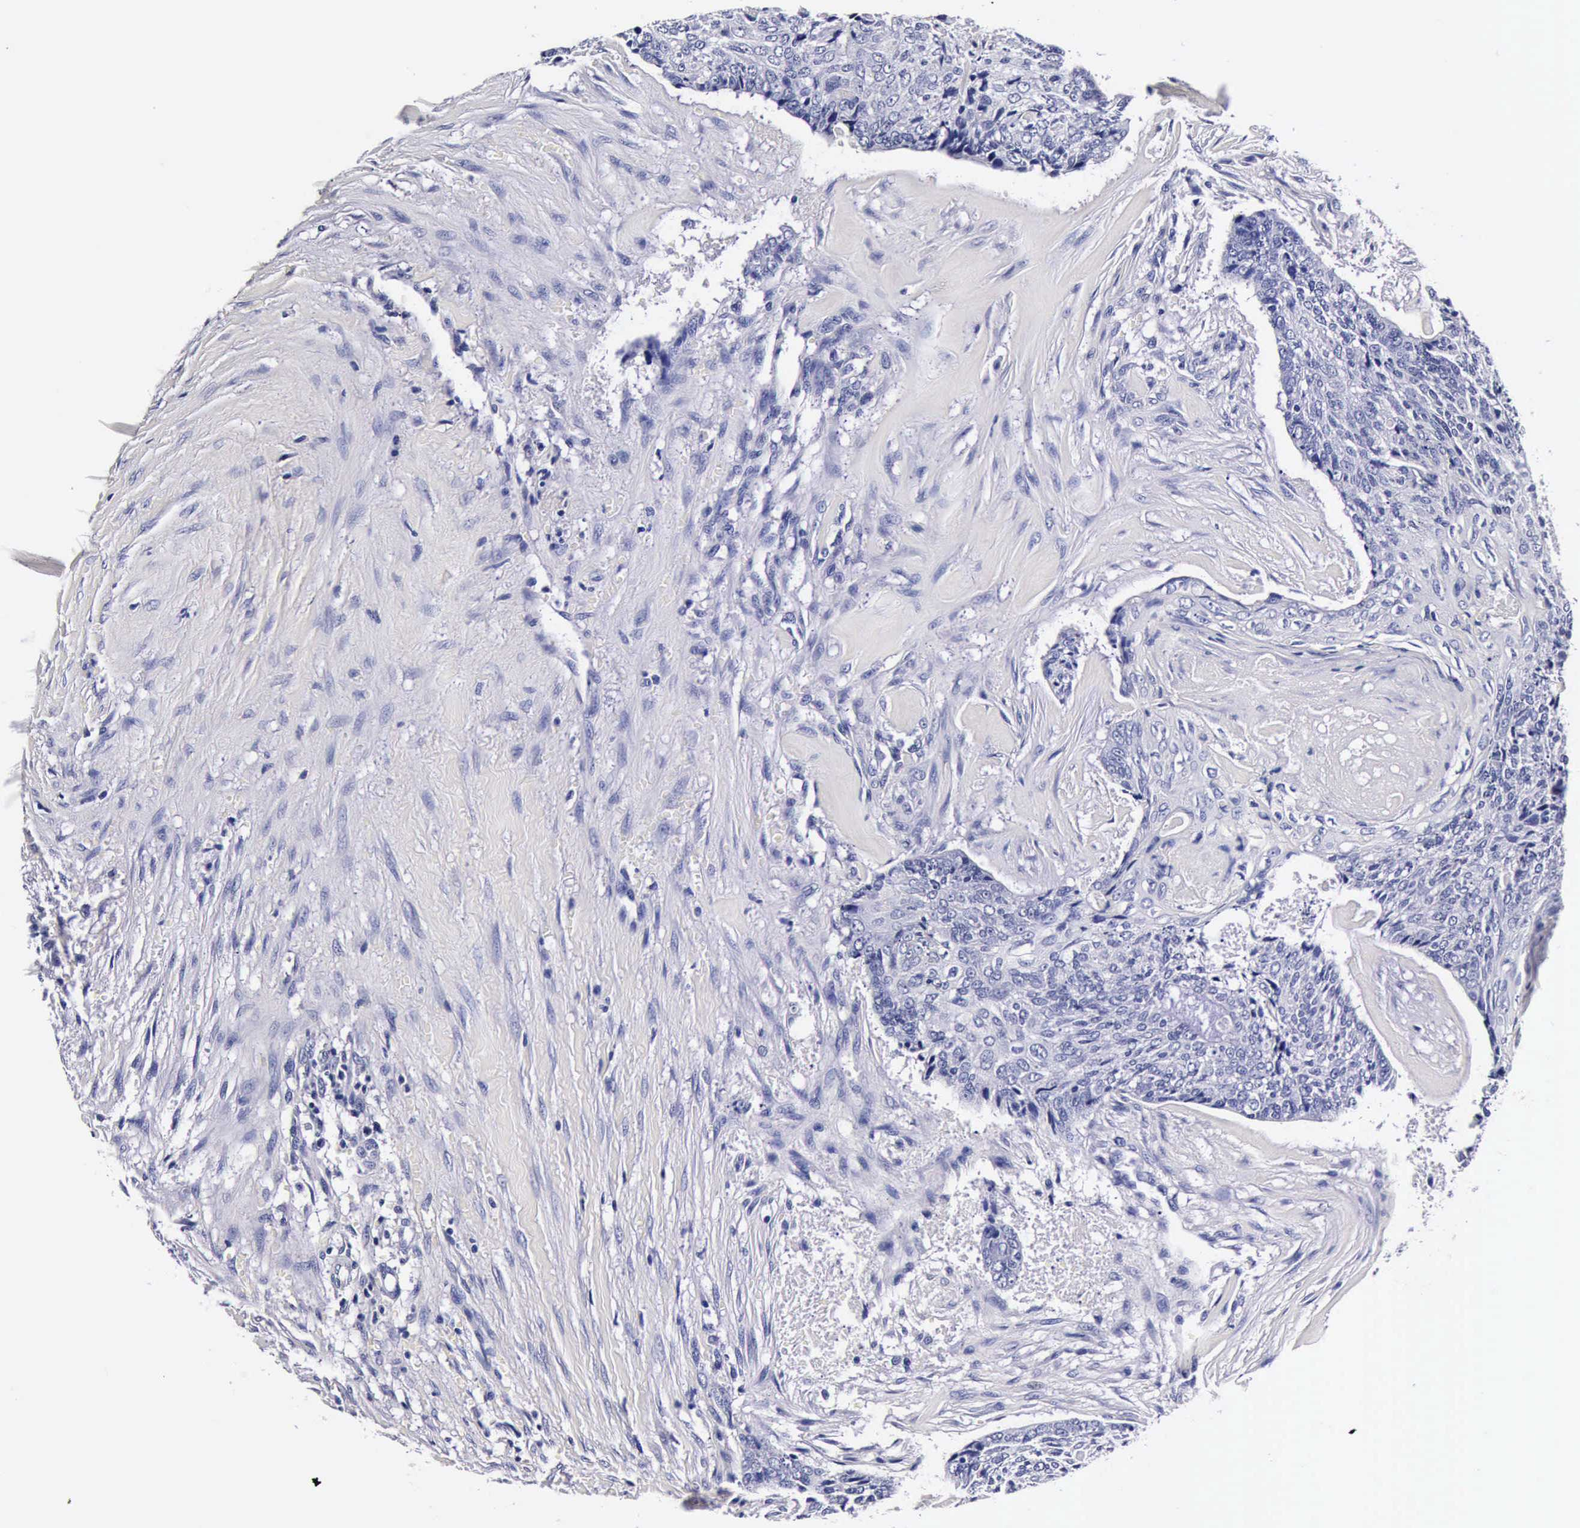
{"staining": {"intensity": "negative", "quantity": "none", "location": "none"}, "tissue": "head and neck cancer", "cell_type": "Tumor cells", "image_type": "cancer", "snomed": [{"axis": "morphology", "description": "Squamous cell carcinoma, NOS"}, {"axis": "topography", "description": "Salivary gland"}, {"axis": "topography", "description": "Head-Neck"}], "caption": "This is an immunohistochemistry (IHC) photomicrograph of human head and neck cancer. There is no expression in tumor cells.", "gene": "IAPP", "patient": {"sex": "male", "age": 70}}